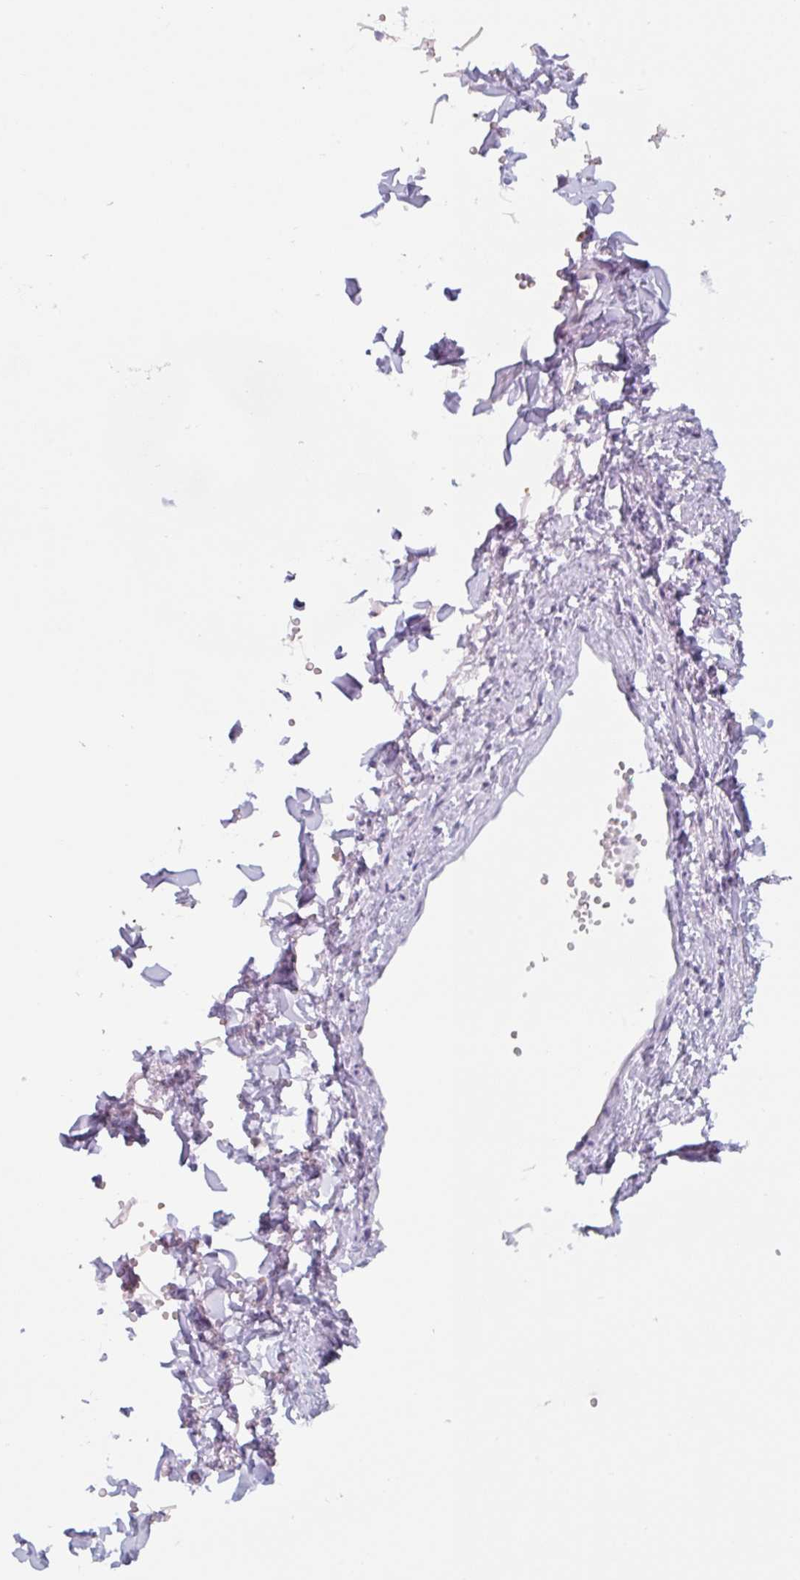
{"staining": {"intensity": "negative", "quantity": "none", "location": "none"}, "tissue": "soft tissue", "cell_type": "Fibroblasts", "image_type": "normal", "snomed": [{"axis": "morphology", "description": "Normal tissue, NOS"}, {"axis": "topography", "description": "Vulva"}, {"axis": "topography", "description": "Vagina"}, {"axis": "topography", "description": "Peripheral nerve tissue"}], "caption": "This photomicrograph is of benign soft tissue stained with immunohistochemistry to label a protein in brown with the nuclei are counter-stained blue. There is no positivity in fibroblasts. (Brightfield microscopy of DAB immunohistochemistry at high magnification).", "gene": "TNFRSF8", "patient": {"sex": "female", "age": 66}}